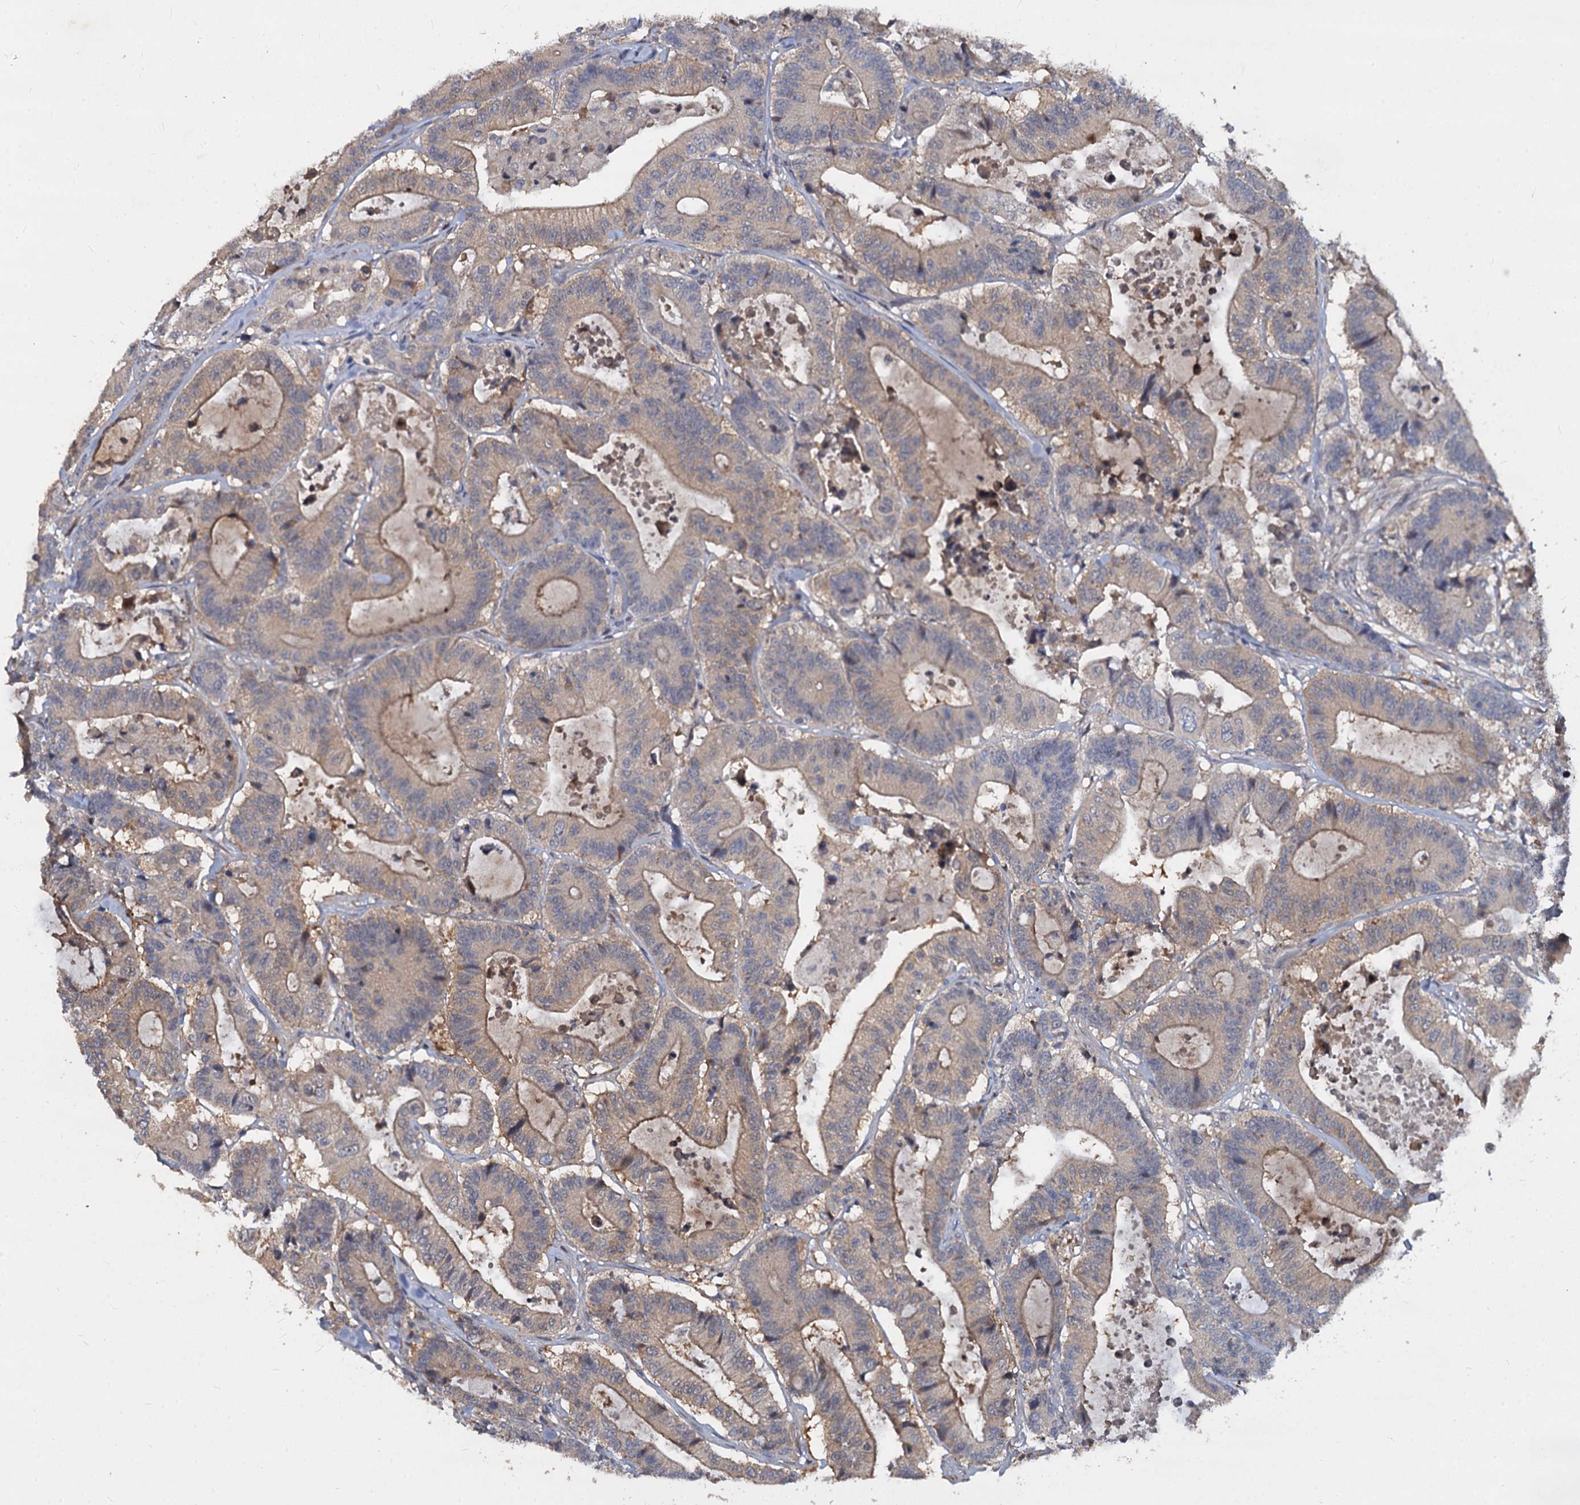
{"staining": {"intensity": "weak", "quantity": "25%-75%", "location": "cytoplasmic/membranous"}, "tissue": "colorectal cancer", "cell_type": "Tumor cells", "image_type": "cancer", "snomed": [{"axis": "morphology", "description": "Adenocarcinoma, NOS"}, {"axis": "topography", "description": "Colon"}], "caption": "Tumor cells demonstrate weak cytoplasmic/membranous expression in about 25%-75% of cells in colorectal cancer (adenocarcinoma).", "gene": "CCDC184", "patient": {"sex": "female", "age": 84}}